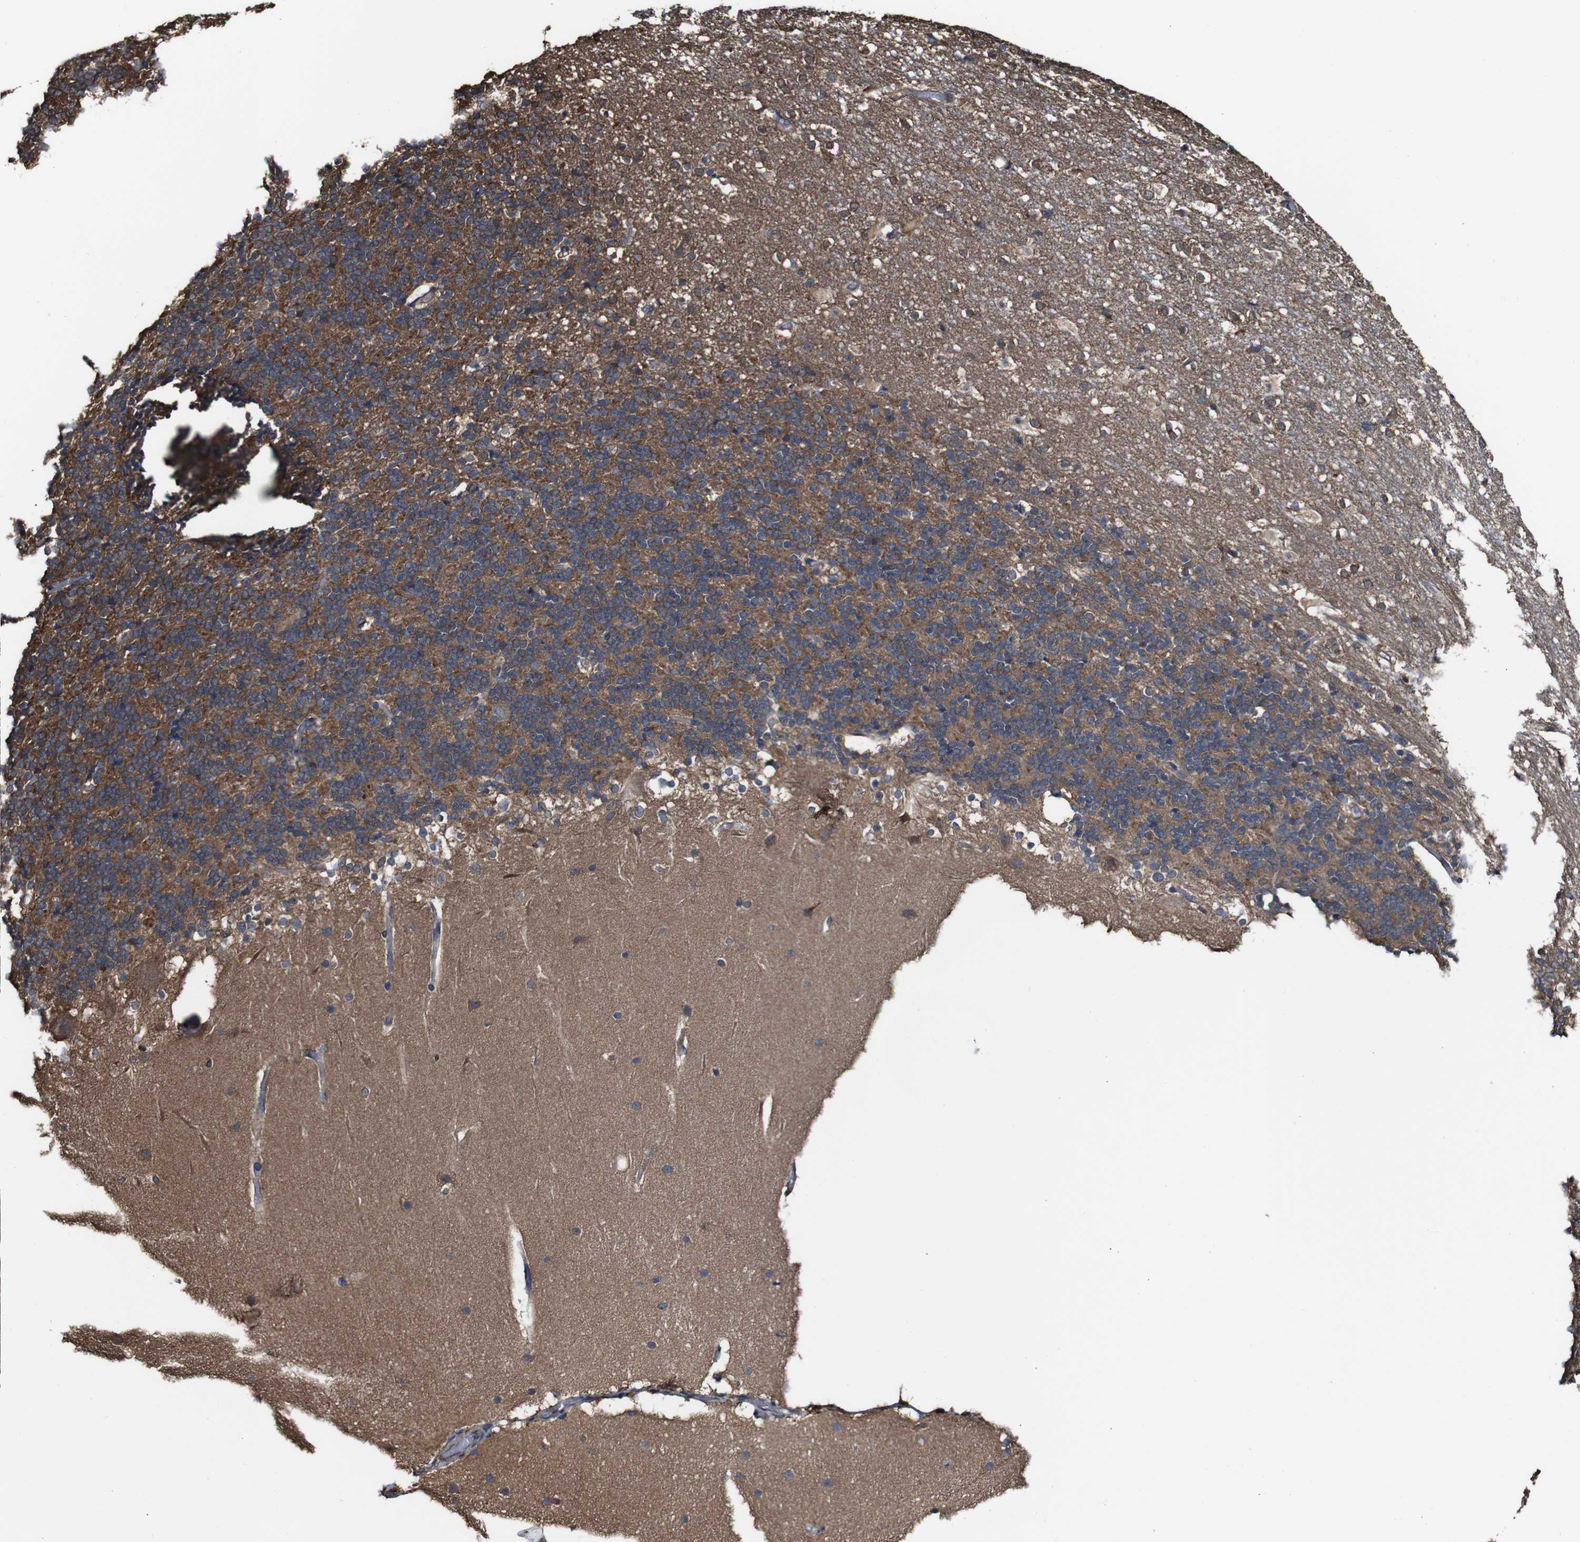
{"staining": {"intensity": "moderate", "quantity": ">75%", "location": "cytoplasmic/membranous"}, "tissue": "cerebellum", "cell_type": "Cells in granular layer", "image_type": "normal", "snomed": [{"axis": "morphology", "description": "Normal tissue, NOS"}, {"axis": "topography", "description": "Cerebellum"}], "caption": "Immunohistochemical staining of normal human cerebellum displays >75% levels of moderate cytoplasmic/membranous protein positivity in about >75% of cells in granular layer. Using DAB (3,3'-diaminobenzidine) (brown) and hematoxylin (blue) stains, captured at high magnification using brightfield microscopy.", "gene": "PTPRR", "patient": {"sex": "female", "age": 19}}